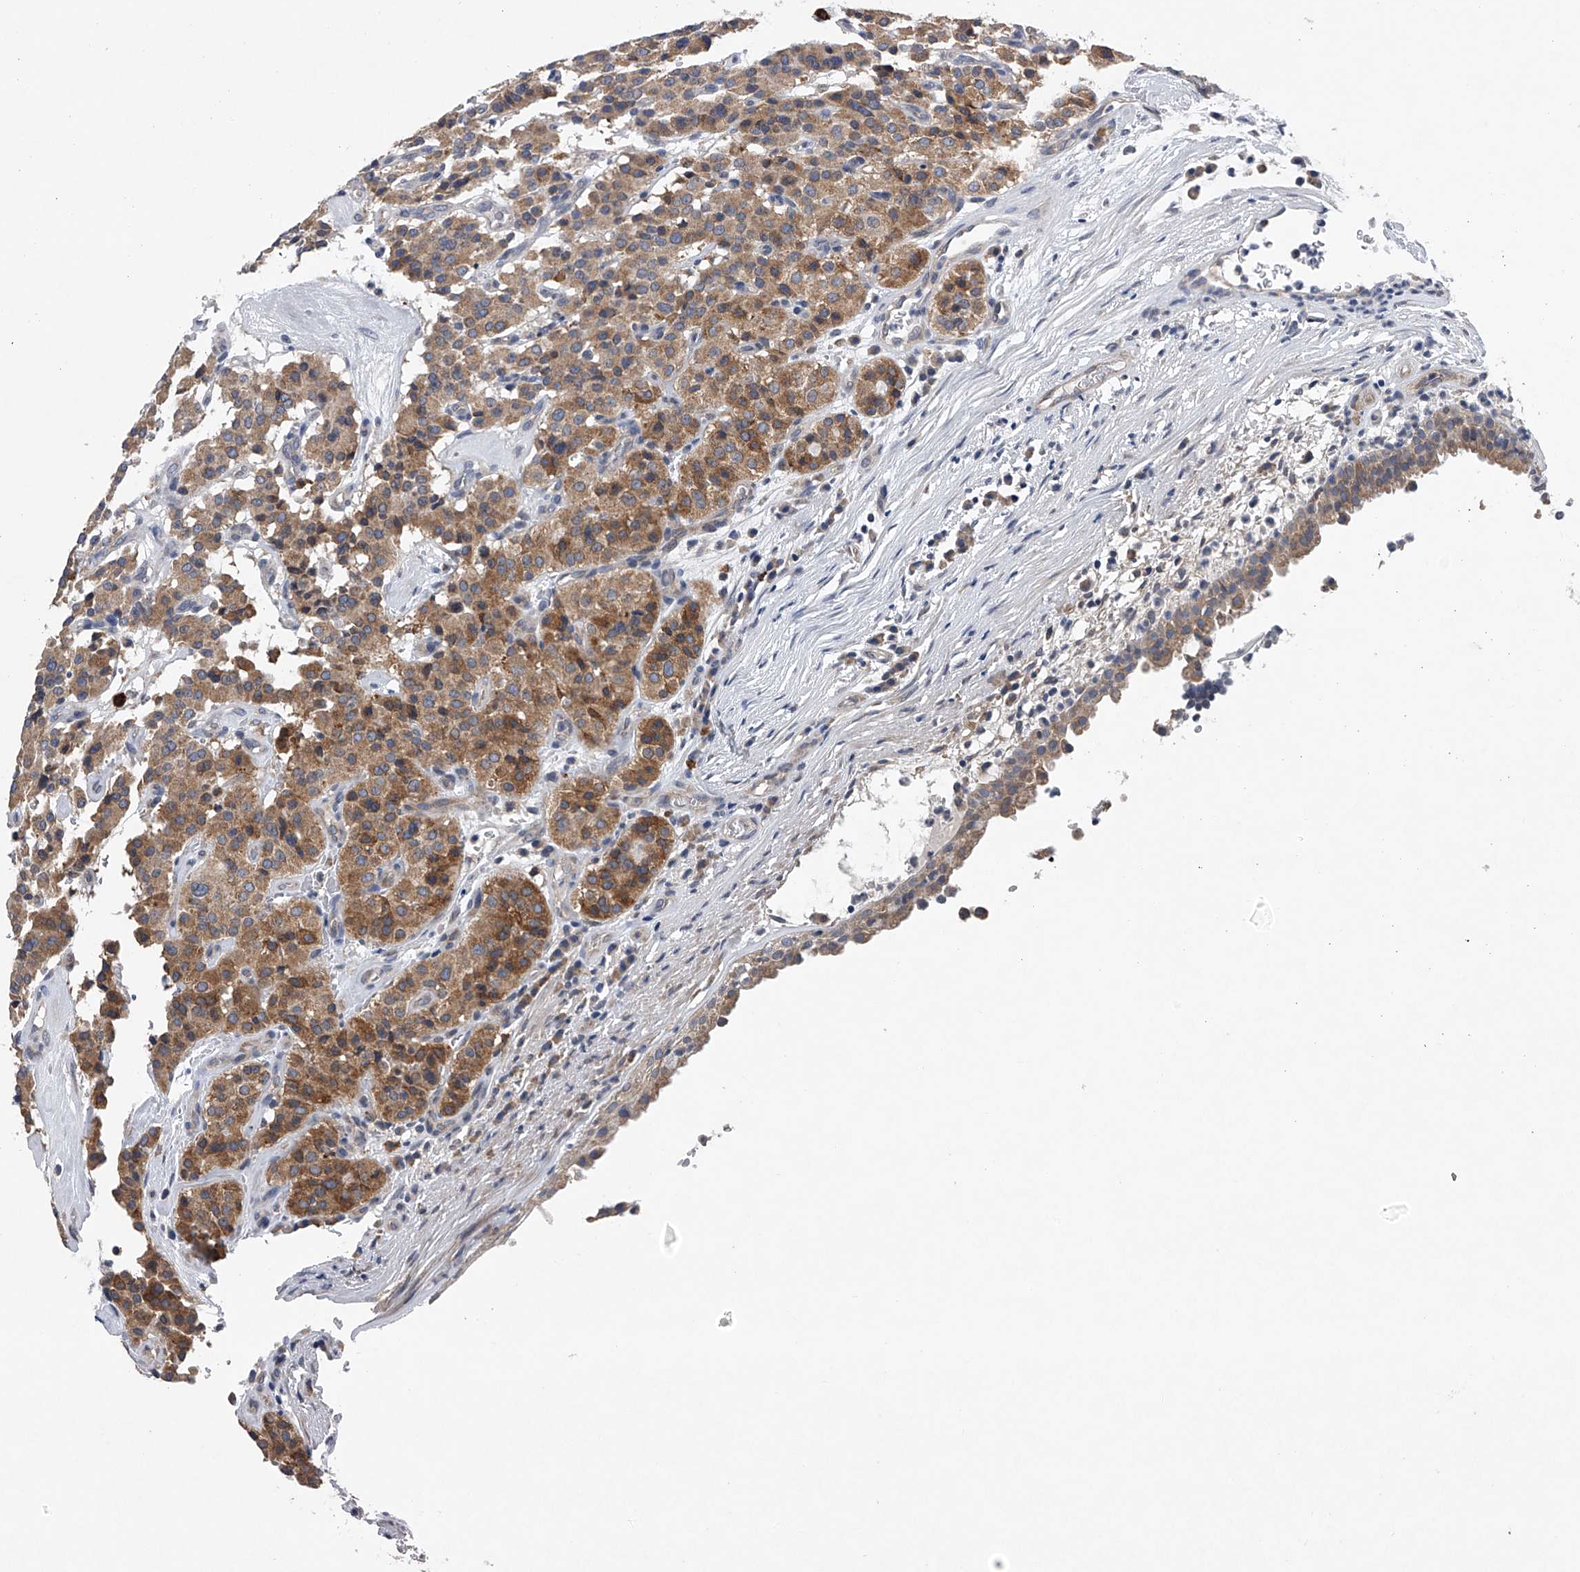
{"staining": {"intensity": "moderate", "quantity": ">75%", "location": "cytoplasmic/membranous"}, "tissue": "carcinoid", "cell_type": "Tumor cells", "image_type": "cancer", "snomed": [{"axis": "morphology", "description": "Carcinoid, malignant, NOS"}, {"axis": "topography", "description": "Lung"}], "caption": "Tumor cells demonstrate medium levels of moderate cytoplasmic/membranous expression in approximately >75% of cells in carcinoid (malignant). (DAB (3,3'-diaminobenzidine) = brown stain, brightfield microscopy at high magnification).", "gene": "RNF5", "patient": {"sex": "male", "age": 30}}